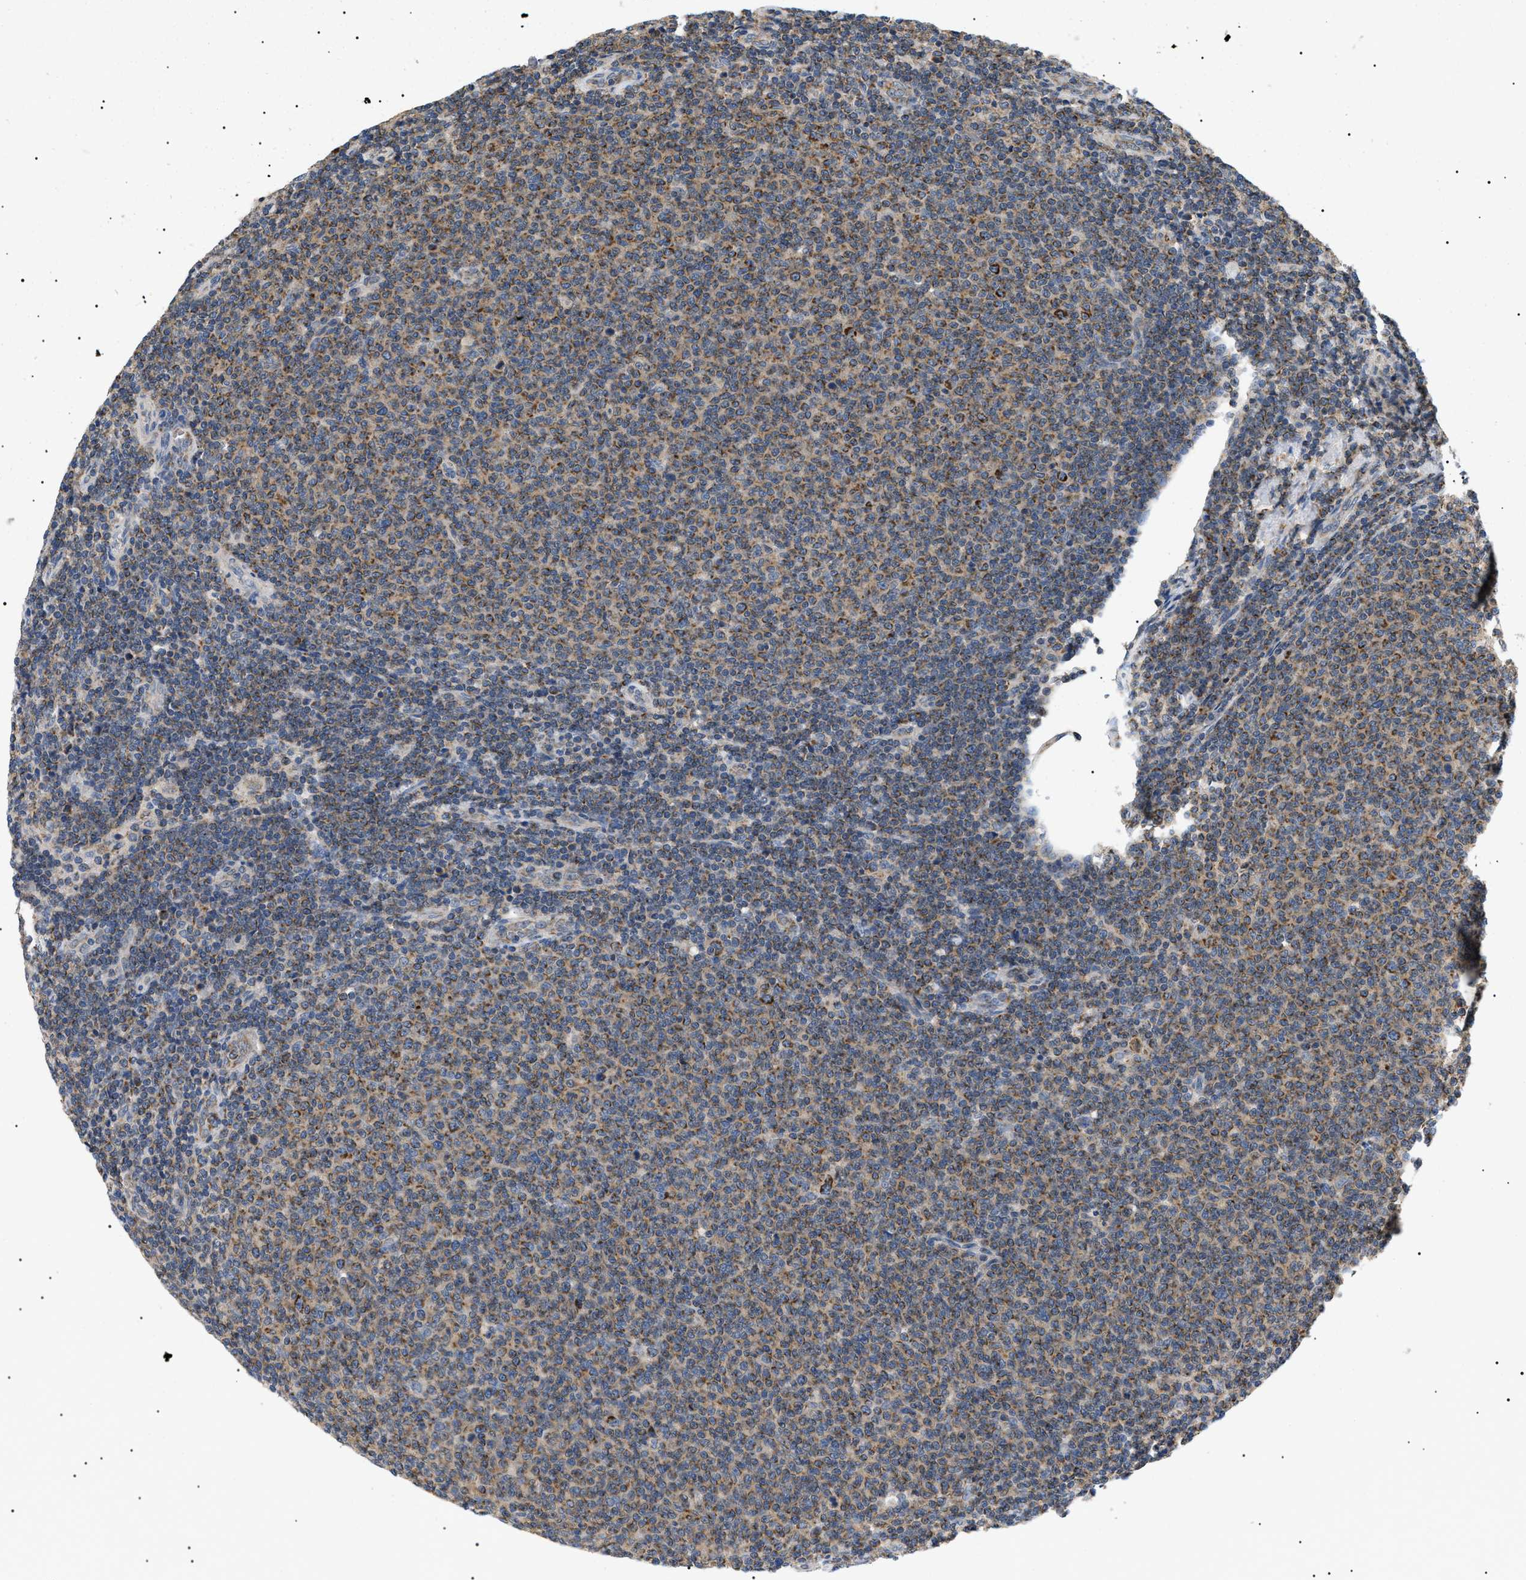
{"staining": {"intensity": "moderate", "quantity": ">75%", "location": "cytoplasmic/membranous"}, "tissue": "lymphoma", "cell_type": "Tumor cells", "image_type": "cancer", "snomed": [{"axis": "morphology", "description": "Malignant lymphoma, non-Hodgkin's type, Low grade"}, {"axis": "topography", "description": "Lymph node"}], "caption": "Protein analysis of malignant lymphoma, non-Hodgkin's type (low-grade) tissue reveals moderate cytoplasmic/membranous expression in about >75% of tumor cells. The protein is shown in brown color, while the nuclei are stained blue.", "gene": "TOMM6", "patient": {"sex": "male", "age": 66}}